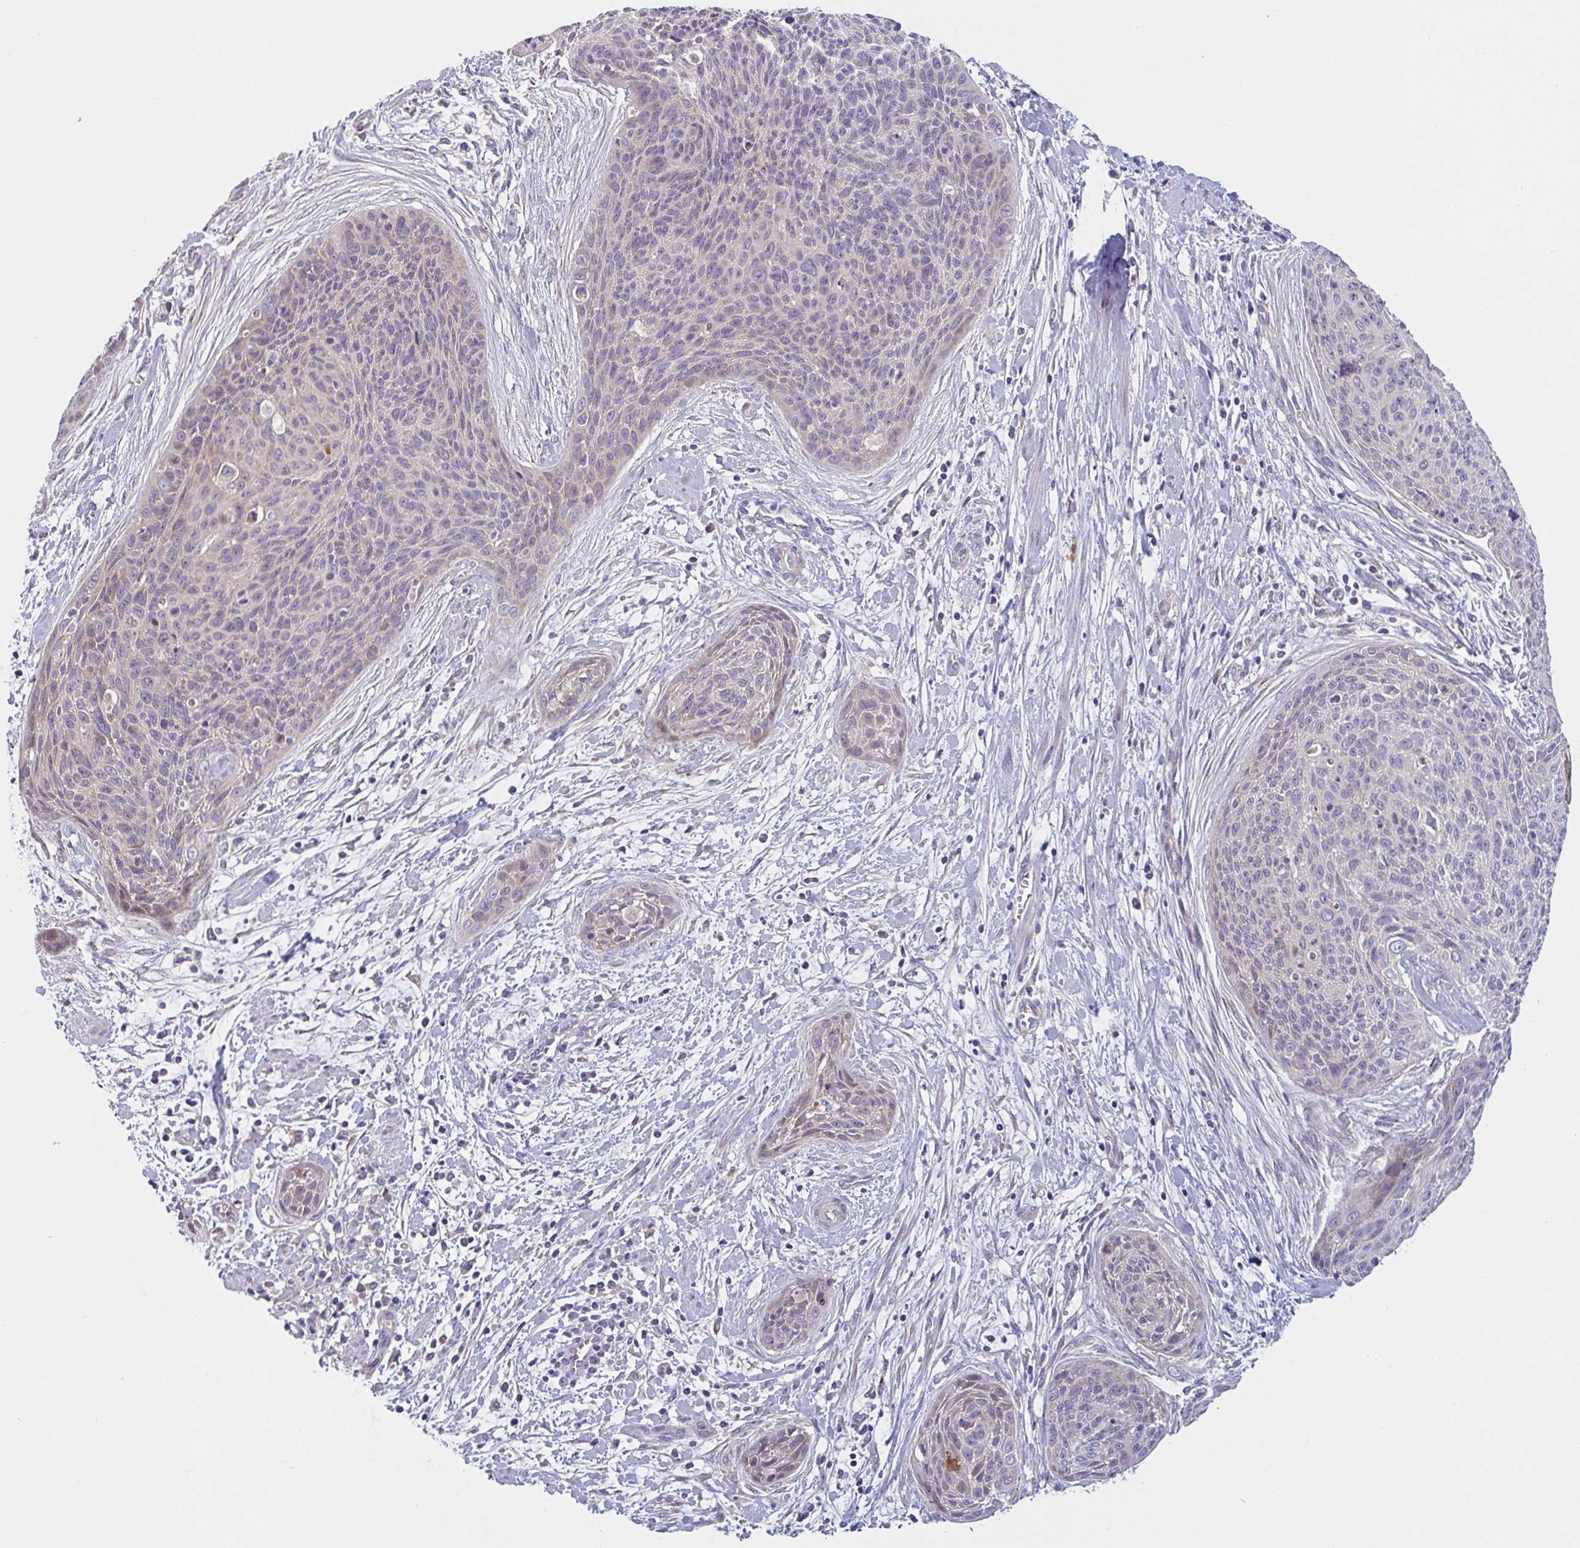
{"staining": {"intensity": "weak", "quantity": "<25%", "location": "cytoplasmic/membranous"}, "tissue": "cervical cancer", "cell_type": "Tumor cells", "image_type": "cancer", "snomed": [{"axis": "morphology", "description": "Squamous cell carcinoma, NOS"}, {"axis": "topography", "description": "Cervix"}], "caption": "The micrograph reveals no staining of tumor cells in cervical cancer (squamous cell carcinoma). (Immunohistochemistry, brightfield microscopy, high magnification).", "gene": "MRPS2", "patient": {"sex": "female", "age": 55}}